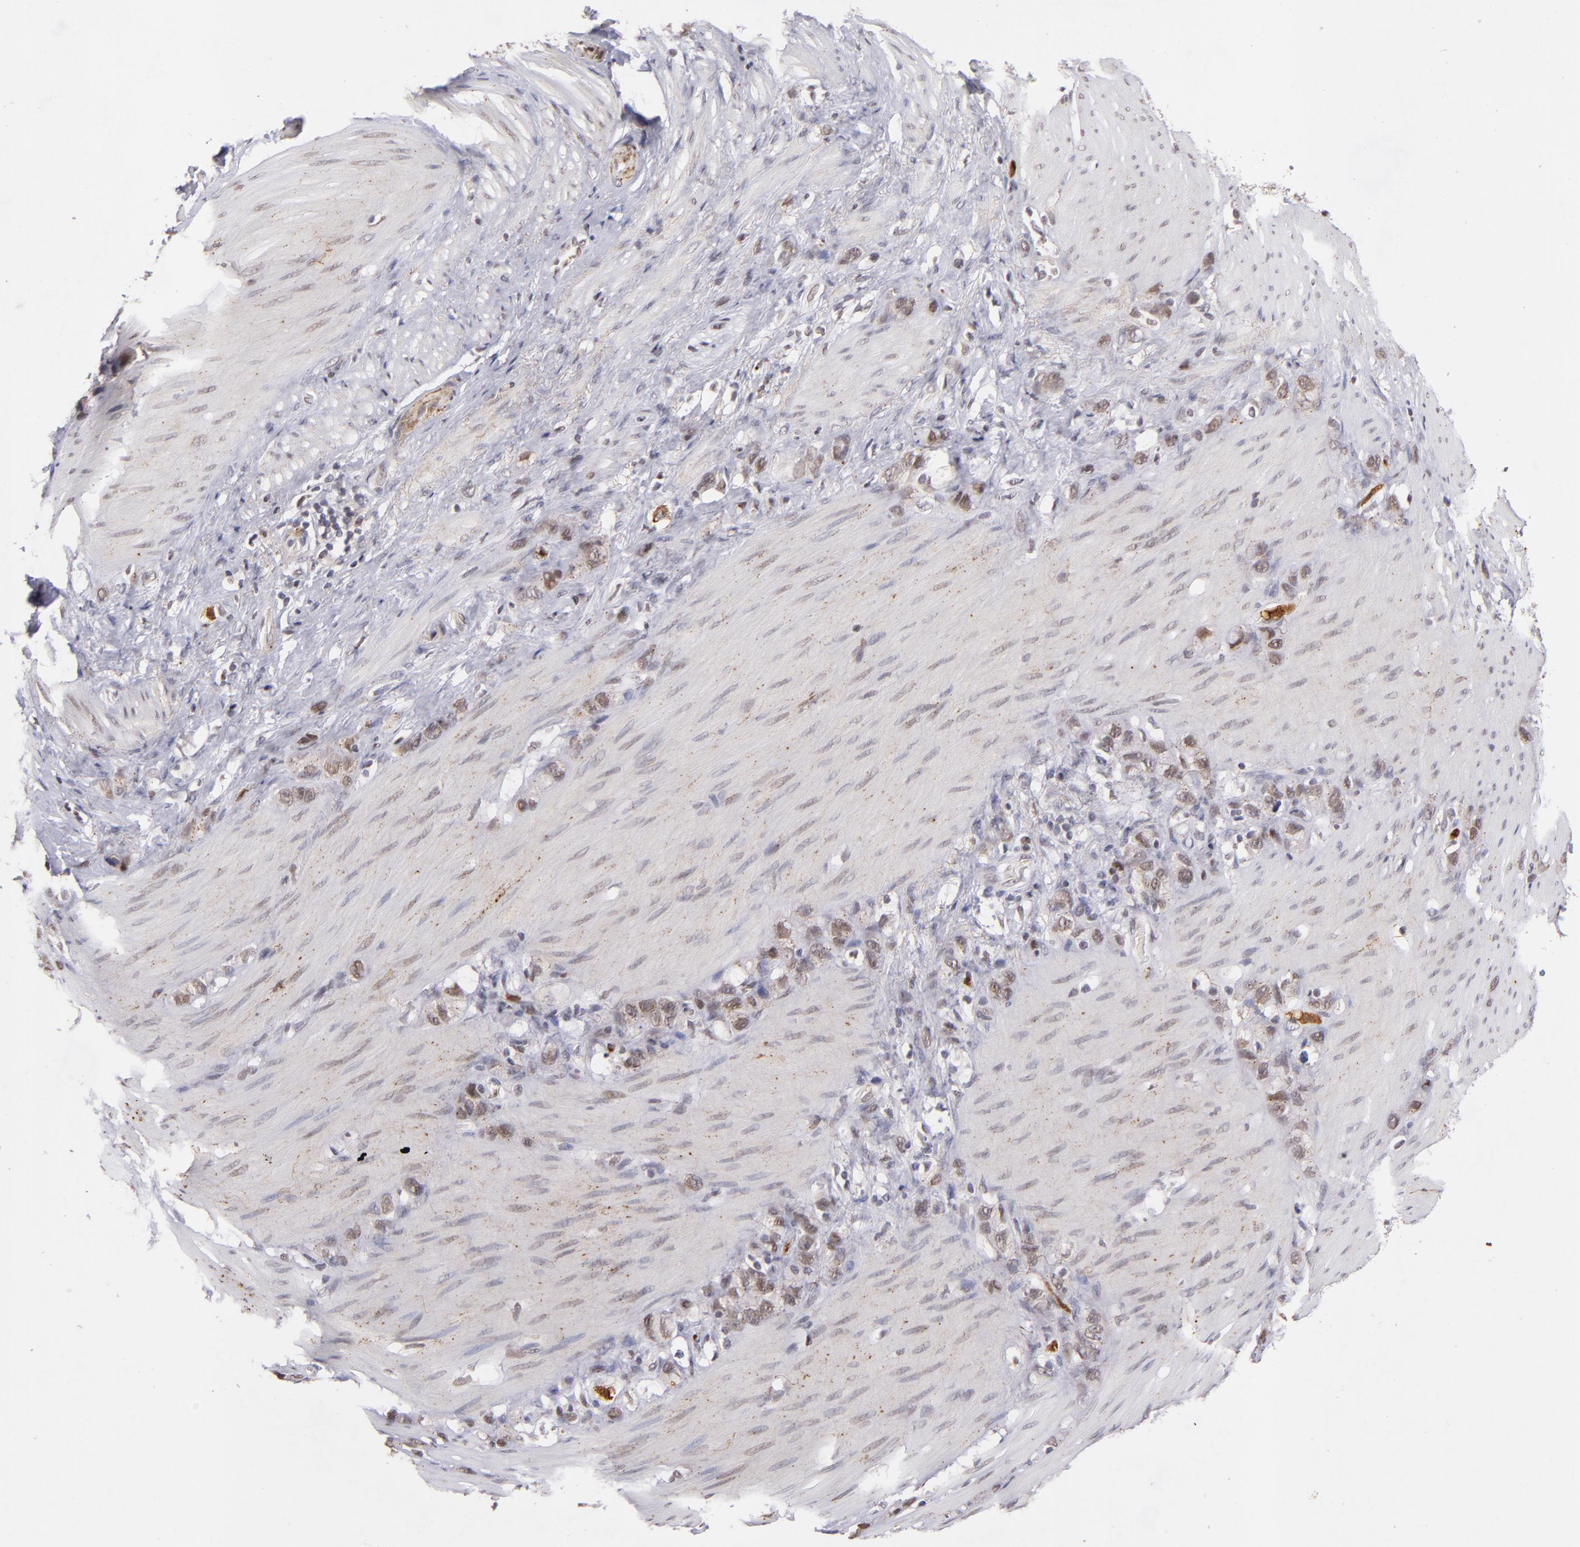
{"staining": {"intensity": "weak", "quantity": "25%-75%", "location": "nuclear"}, "tissue": "stomach cancer", "cell_type": "Tumor cells", "image_type": "cancer", "snomed": [{"axis": "morphology", "description": "Normal tissue, NOS"}, {"axis": "morphology", "description": "Adenocarcinoma, NOS"}, {"axis": "morphology", "description": "Adenocarcinoma, High grade"}, {"axis": "topography", "description": "Stomach, upper"}, {"axis": "topography", "description": "Stomach"}], "caption": "A brown stain highlights weak nuclear staining of a protein in stomach adenocarcinoma tumor cells.", "gene": "RXRG", "patient": {"sex": "female", "age": 65}}